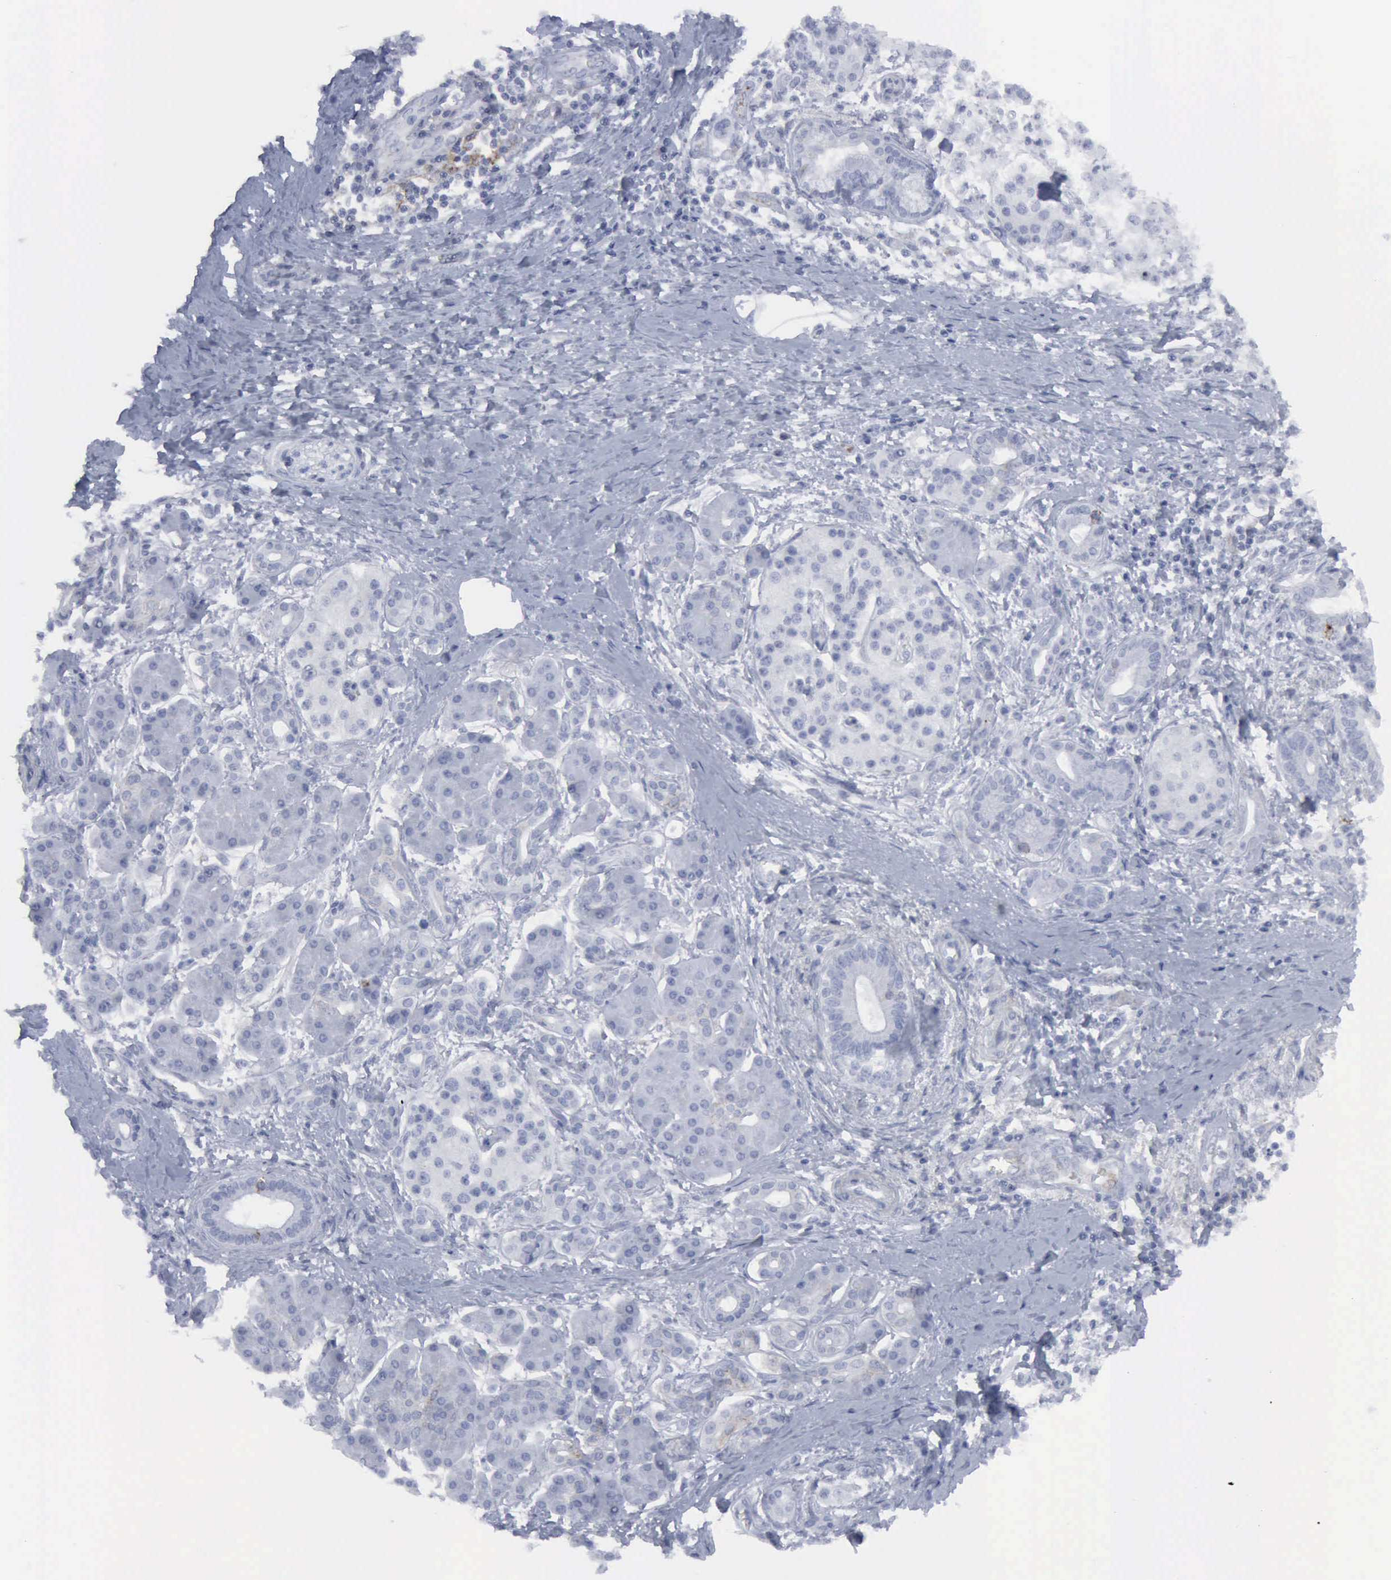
{"staining": {"intensity": "negative", "quantity": "none", "location": "none"}, "tissue": "pancreatic cancer", "cell_type": "Tumor cells", "image_type": "cancer", "snomed": [{"axis": "morphology", "description": "Adenocarcinoma, NOS"}, {"axis": "topography", "description": "Pancreas"}], "caption": "There is no significant expression in tumor cells of pancreatic adenocarcinoma. (Brightfield microscopy of DAB IHC at high magnification).", "gene": "VCAM1", "patient": {"sex": "female", "age": 66}}